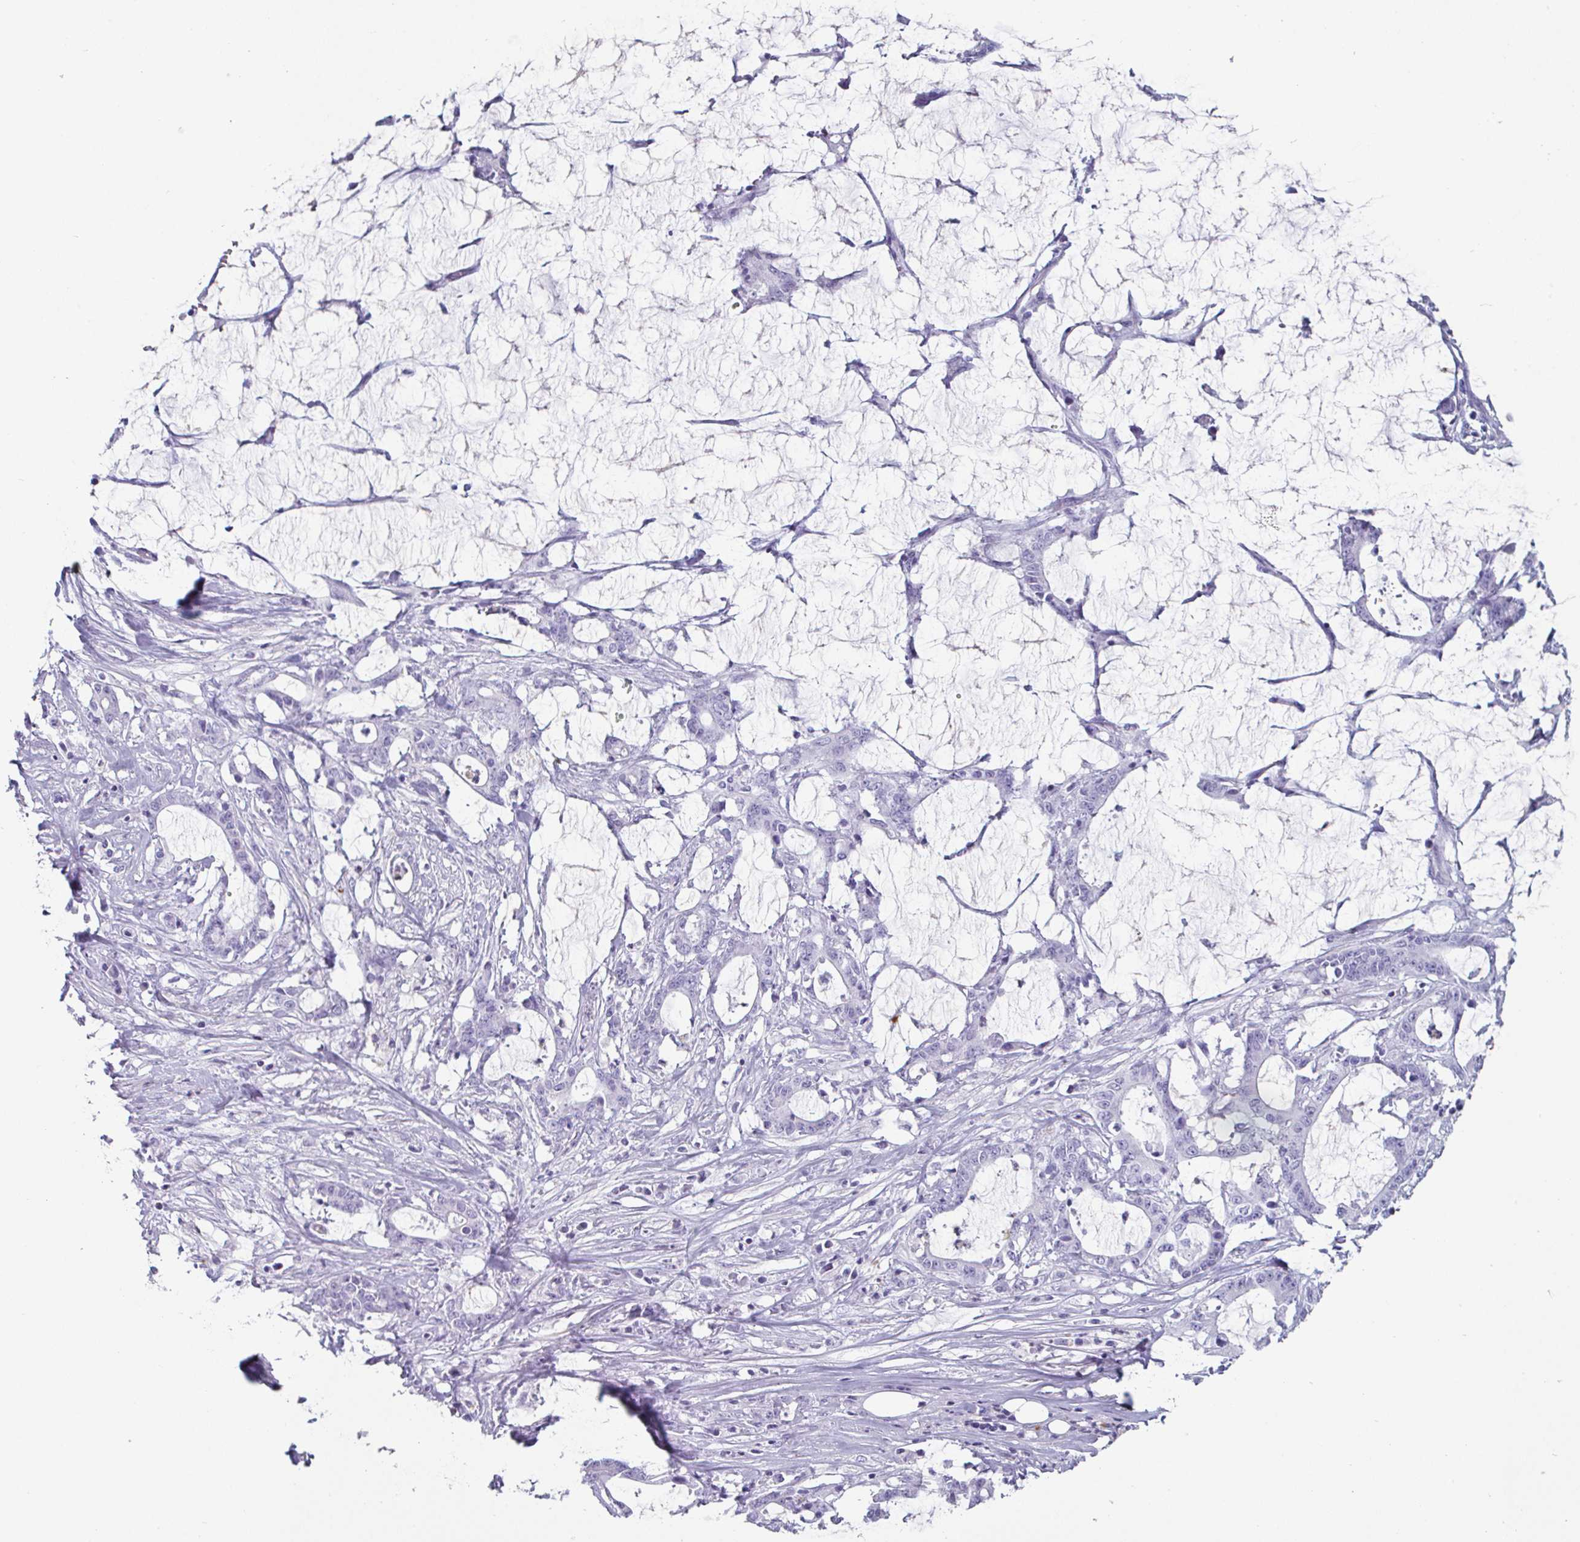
{"staining": {"intensity": "negative", "quantity": "none", "location": "none"}, "tissue": "stomach cancer", "cell_type": "Tumor cells", "image_type": "cancer", "snomed": [{"axis": "morphology", "description": "Adenocarcinoma, NOS"}, {"axis": "topography", "description": "Stomach, upper"}], "caption": "Tumor cells show no significant positivity in stomach cancer (adenocarcinoma).", "gene": "CREG2", "patient": {"sex": "male", "age": 68}}